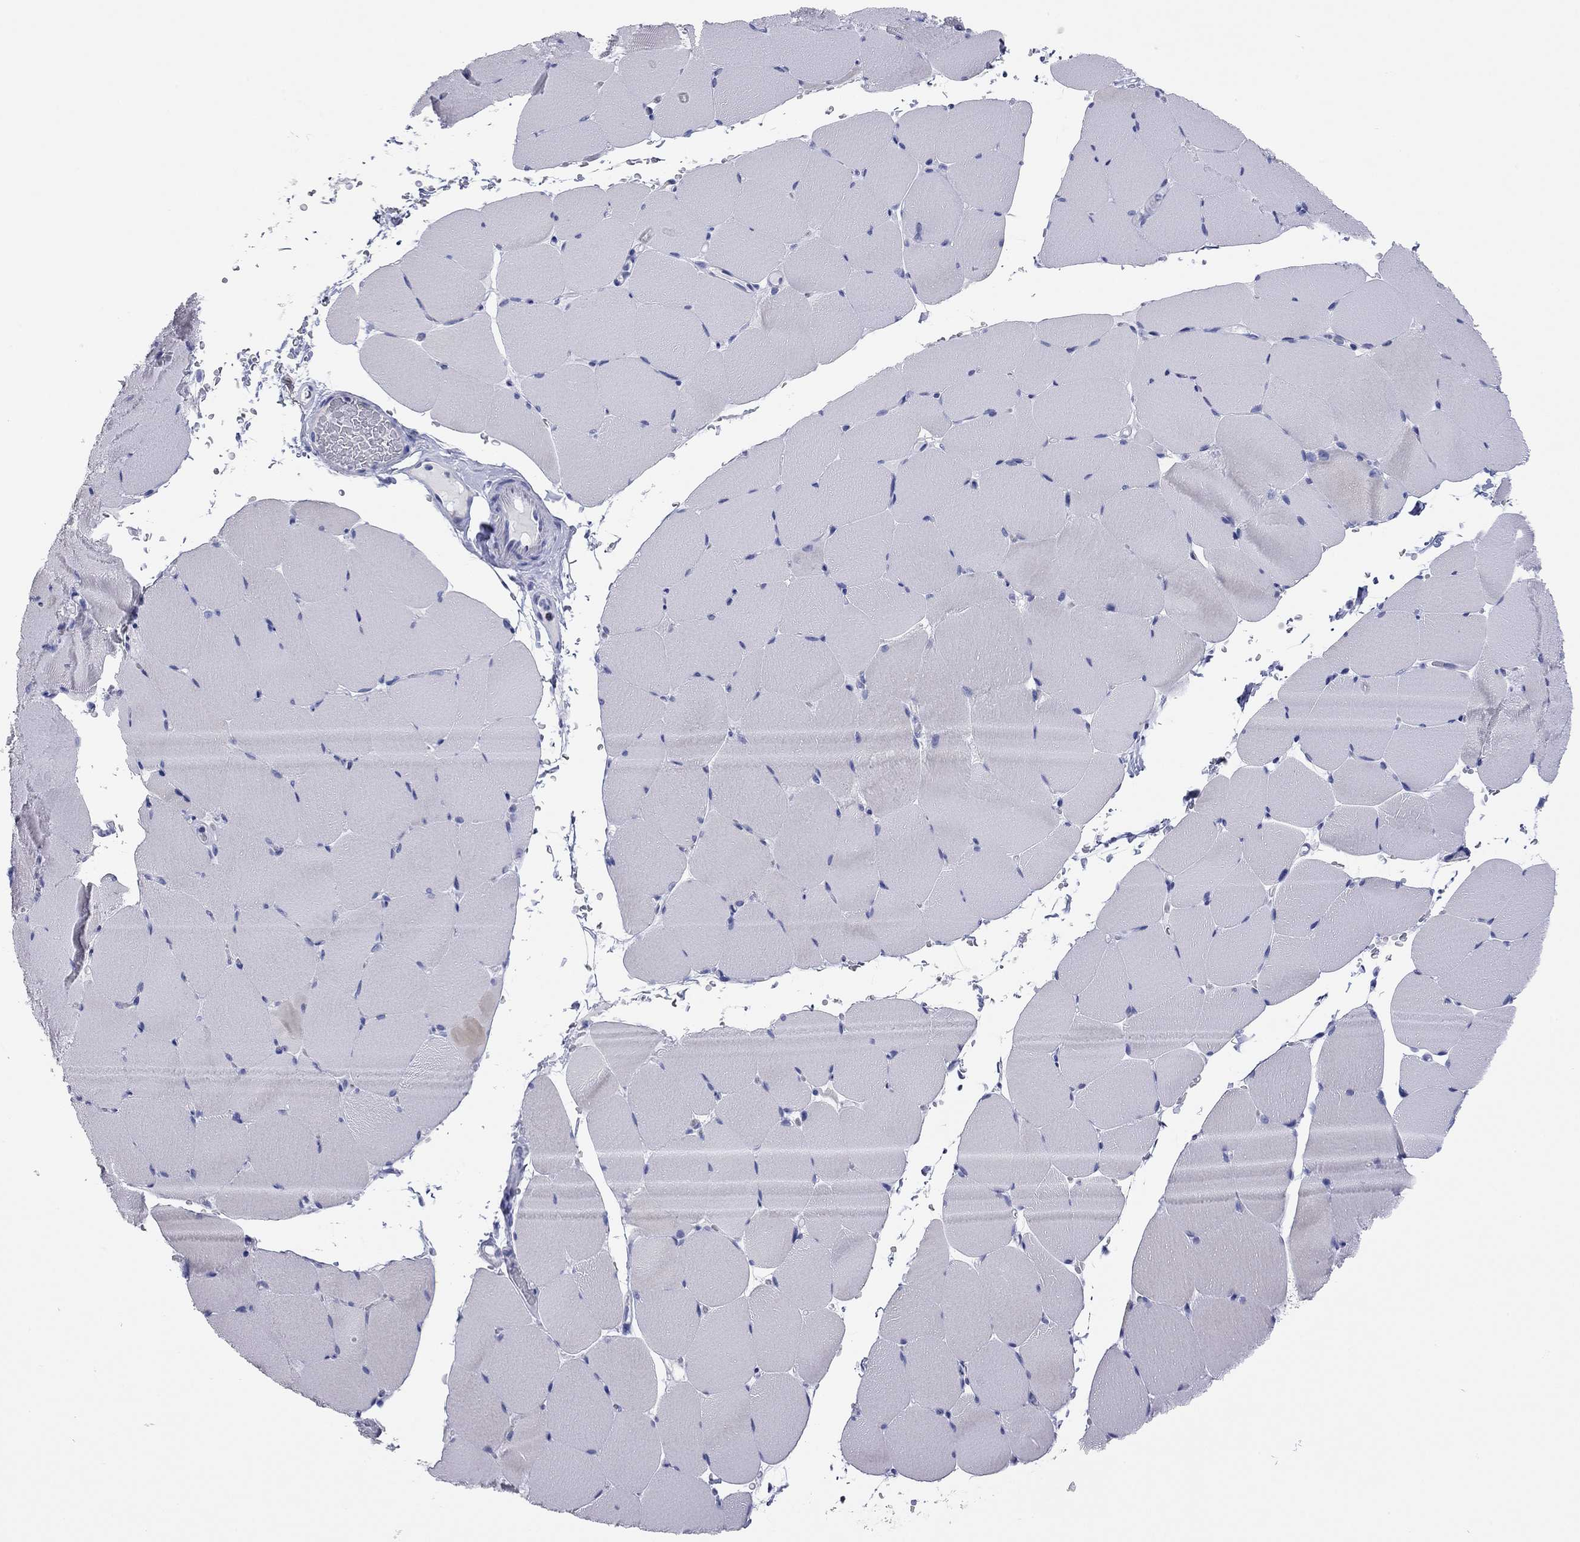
{"staining": {"intensity": "negative", "quantity": "none", "location": "none"}, "tissue": "skeletal muscle", "cell_type": "Myocytes", "image_type": "normal", "snomed": [{"axis": "morphology", "description": "Normal tissue, NOS"}, {"axis": "topography", "description": "Skeletal muscle"}], "caption": "A high-resolution image shows IHC staining of benign skeletal muscle, which reveals no significant expression in myocytes.", "gene": "ENSG00000269035", "patient": {"sex": "female", "age": 37}}